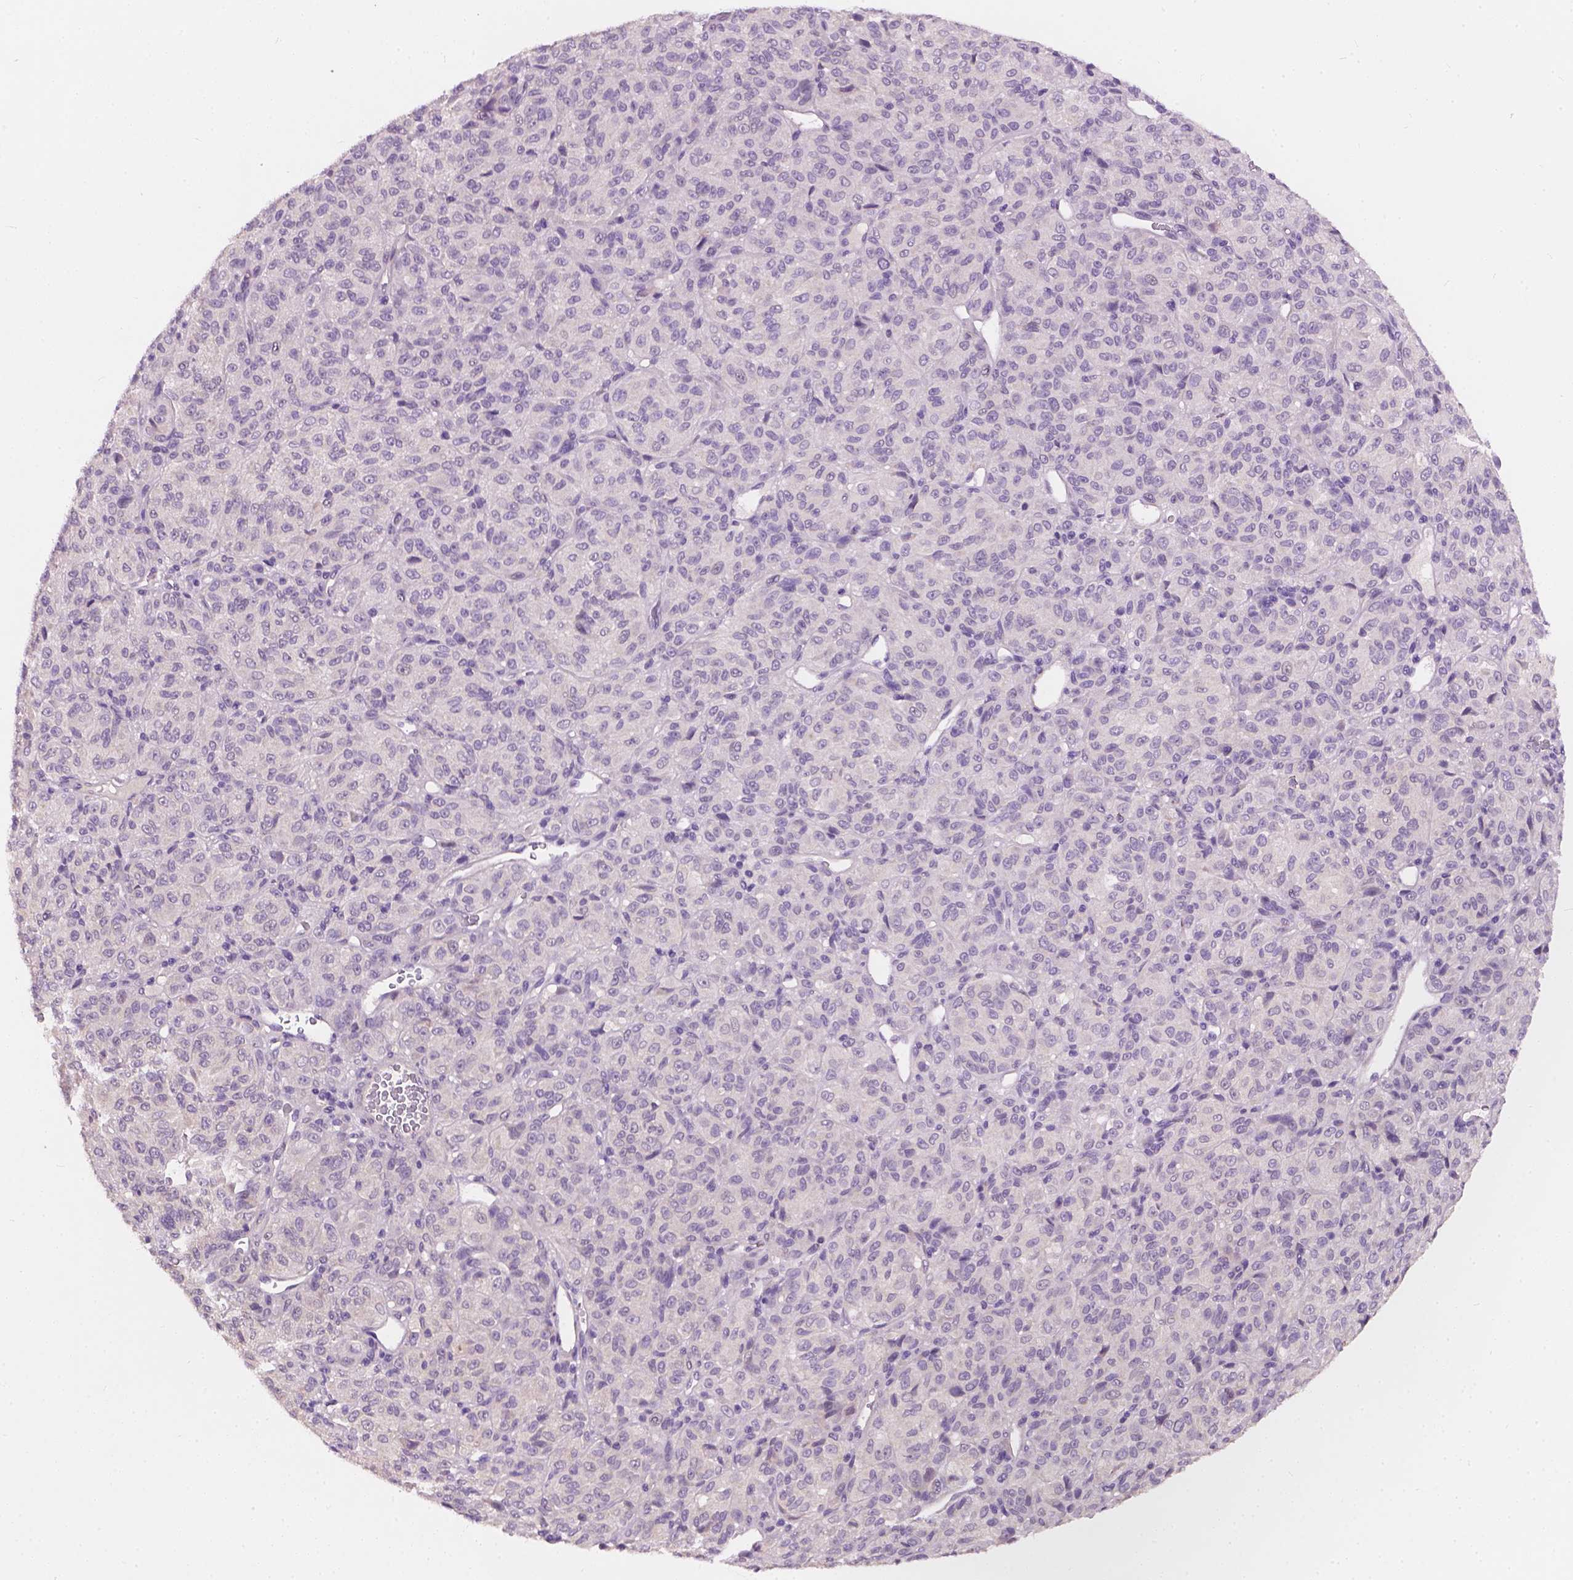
{"staining": {"intensity": "negative", "quantity": "none", "location": "none"}, "tissue": "melanoma", "cell_type": "Tumor cells", "image_type": "cancer", "snomed": [{"axis": "morphology", "description": "Malignant melanoma, Metastatic site"}, {"axis": "topography", "description": "Brain"}], "caption": "DAB immunohistochemical staining of melanoma shows no significant expression in tumor cells.", "gene": "KRT17", "patient": {"sex": "female", "age": 56}}